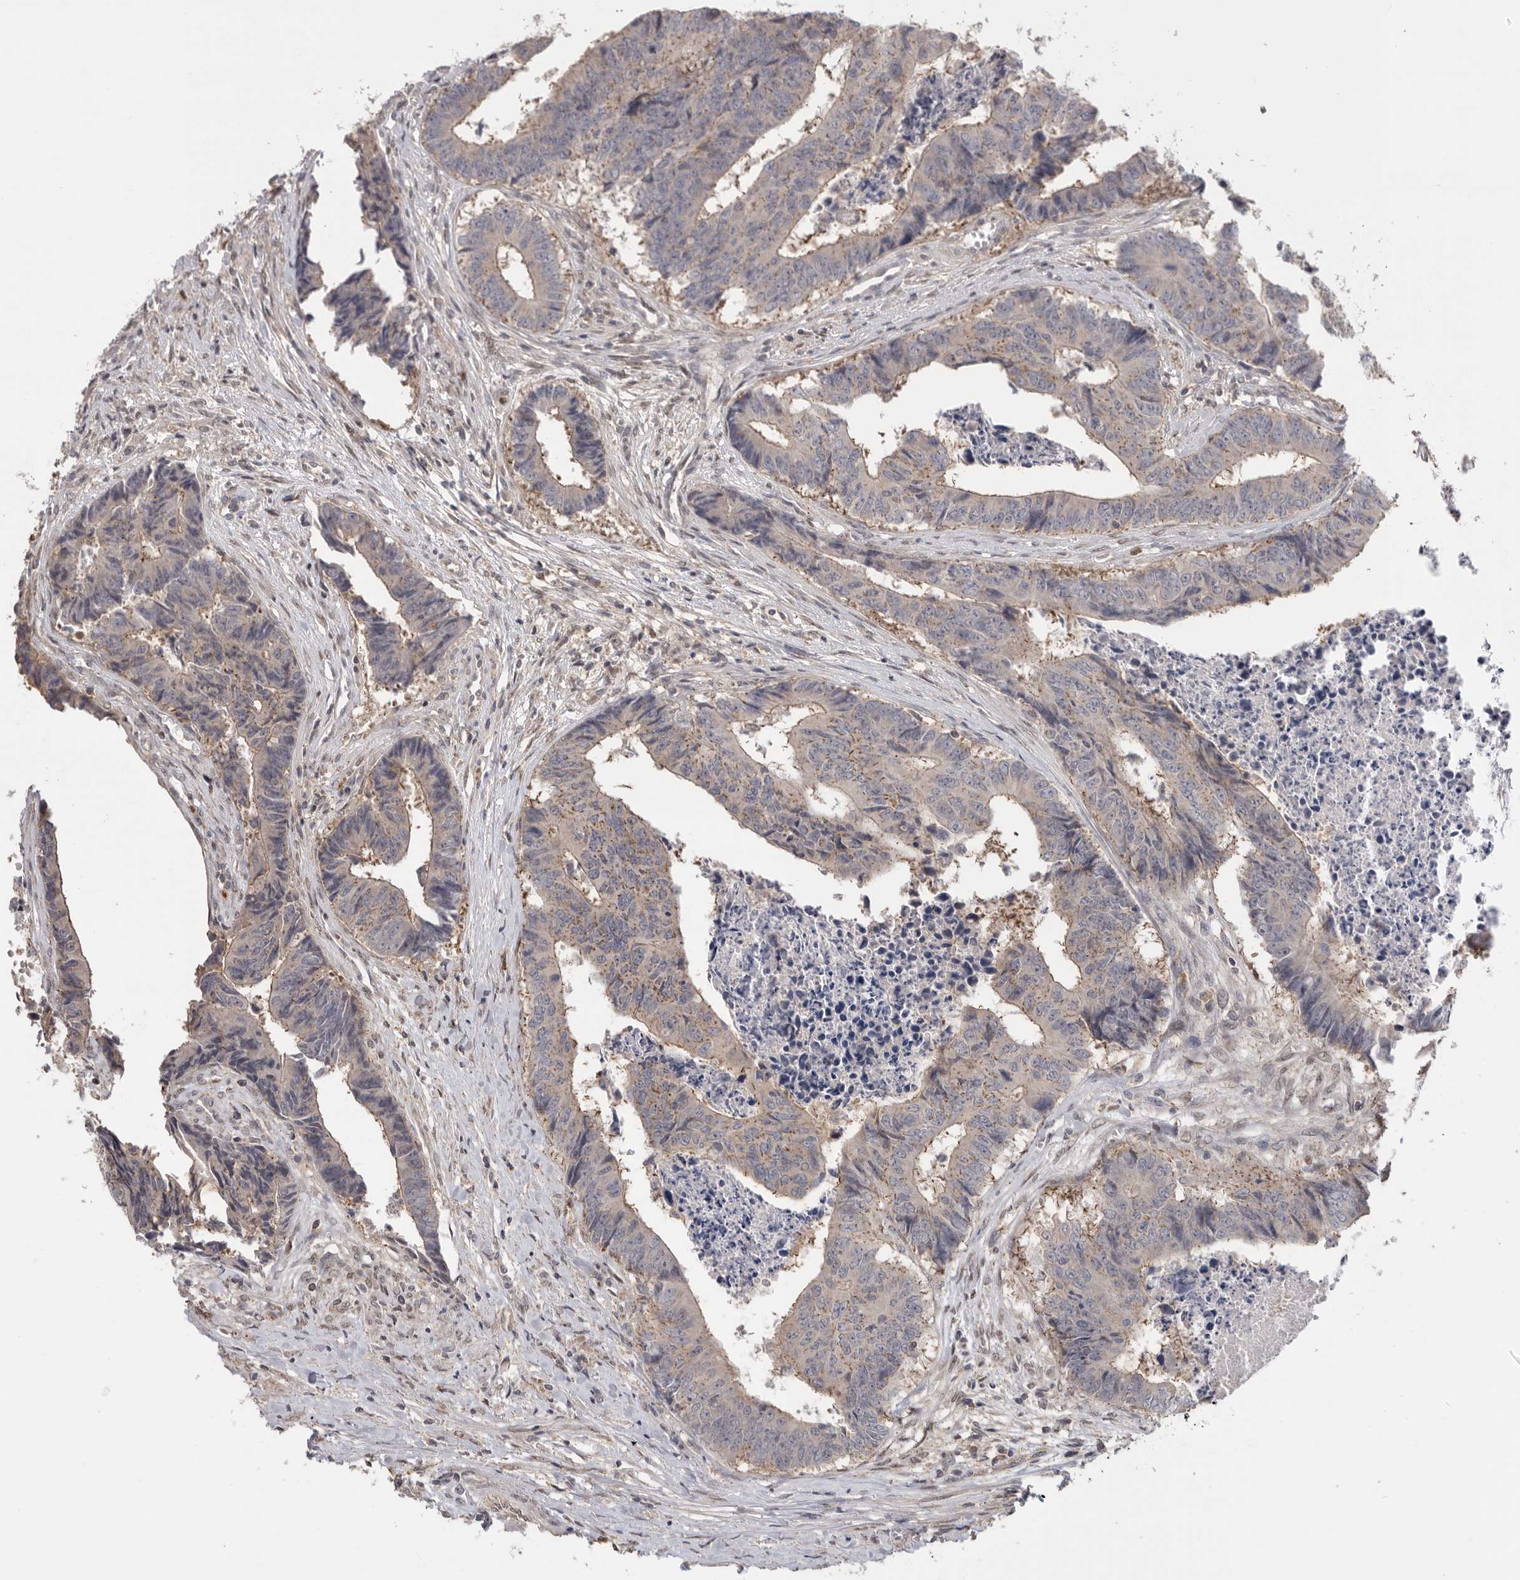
{"staining": {"intensity": "weak", "quantity": "25%-75%", "location": "cytoplasmic/membranous"}, "tissue": "colorectal cancer", "cell_type": "Tumor cells", "image_type": "cancer", "snomed": [{"axis": "morphology", "description": "Adenocarcinoma, NOS"}, {"axis": "topography", "description": "Rectum"}], "caption": "Colorectal cancer (adenocarcinoma) stained for a protein demonstrates weak cytoplasmic/membranous positivity in tumor cells. The staining is performed using DAB (3,3'-diaminobenzidine) brown chromogen to label protein expression. The nuclei are counter-stained blue using hematoxylin.", "gene": "KLK5", "patient": {"sex": "male", "age": 84}}